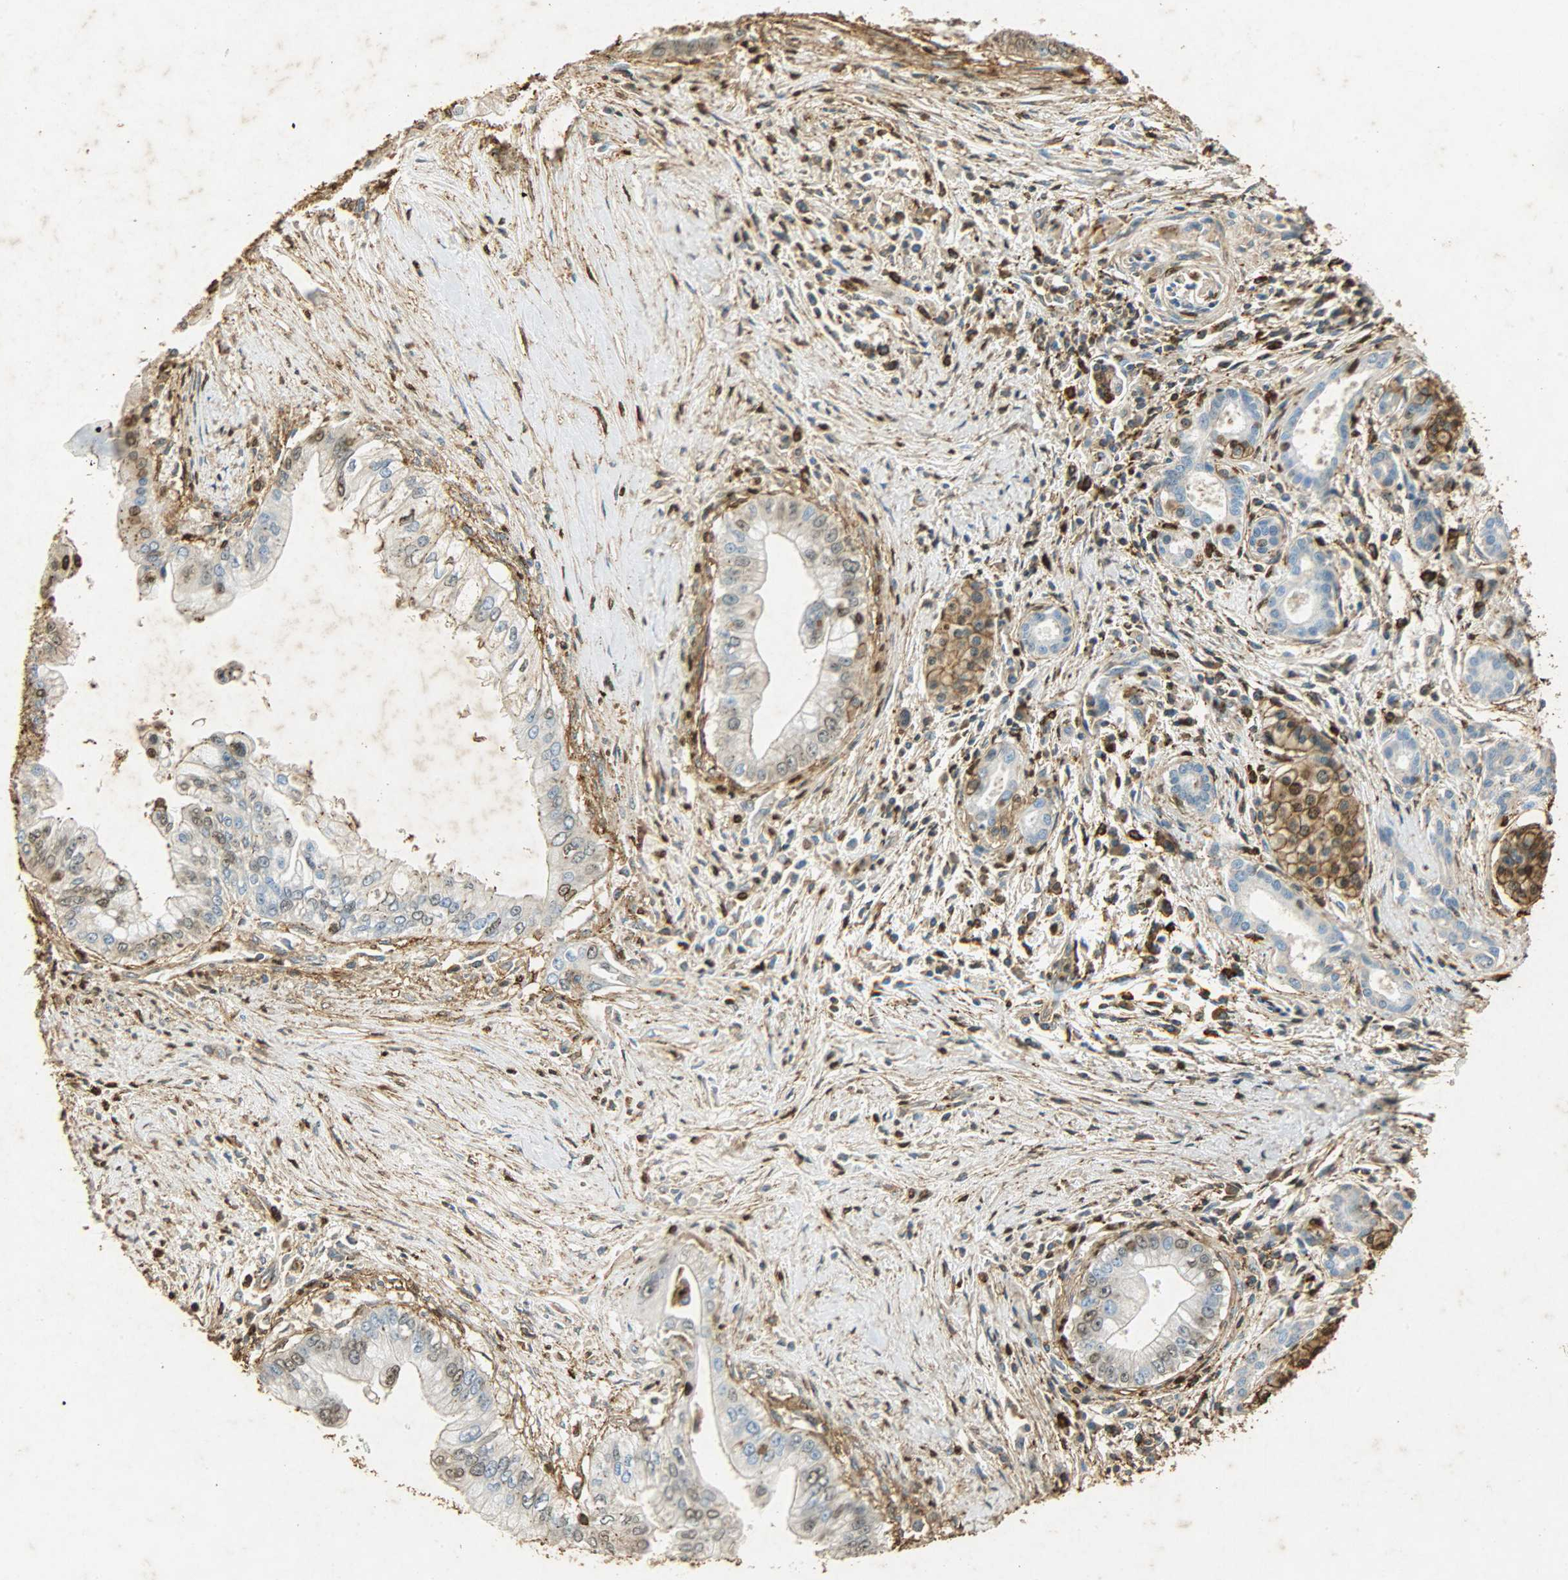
{"staining": {"intensity": "weak", "quantity": ">75%", "location": "cytoplasmic/membranous,nuclear"}, "tissue": "pancreatic cancer", "cell_type": "Tumor cells", "image_type": "cancer", "snomed": [{"axis": "morphology", "description": "Adenocarcinoma, NOS"}, {"axis": "topography", "description": "Pancreas"}], "caption": "Human pancreatic cancer stained with a brown dye demonstrates weak cytoplasmic/membranous and nuclear positive positivity in approximately >75% of tumor cells.", "gene": "ANXA6", "patient": {"sex": "male", "age": 59}}